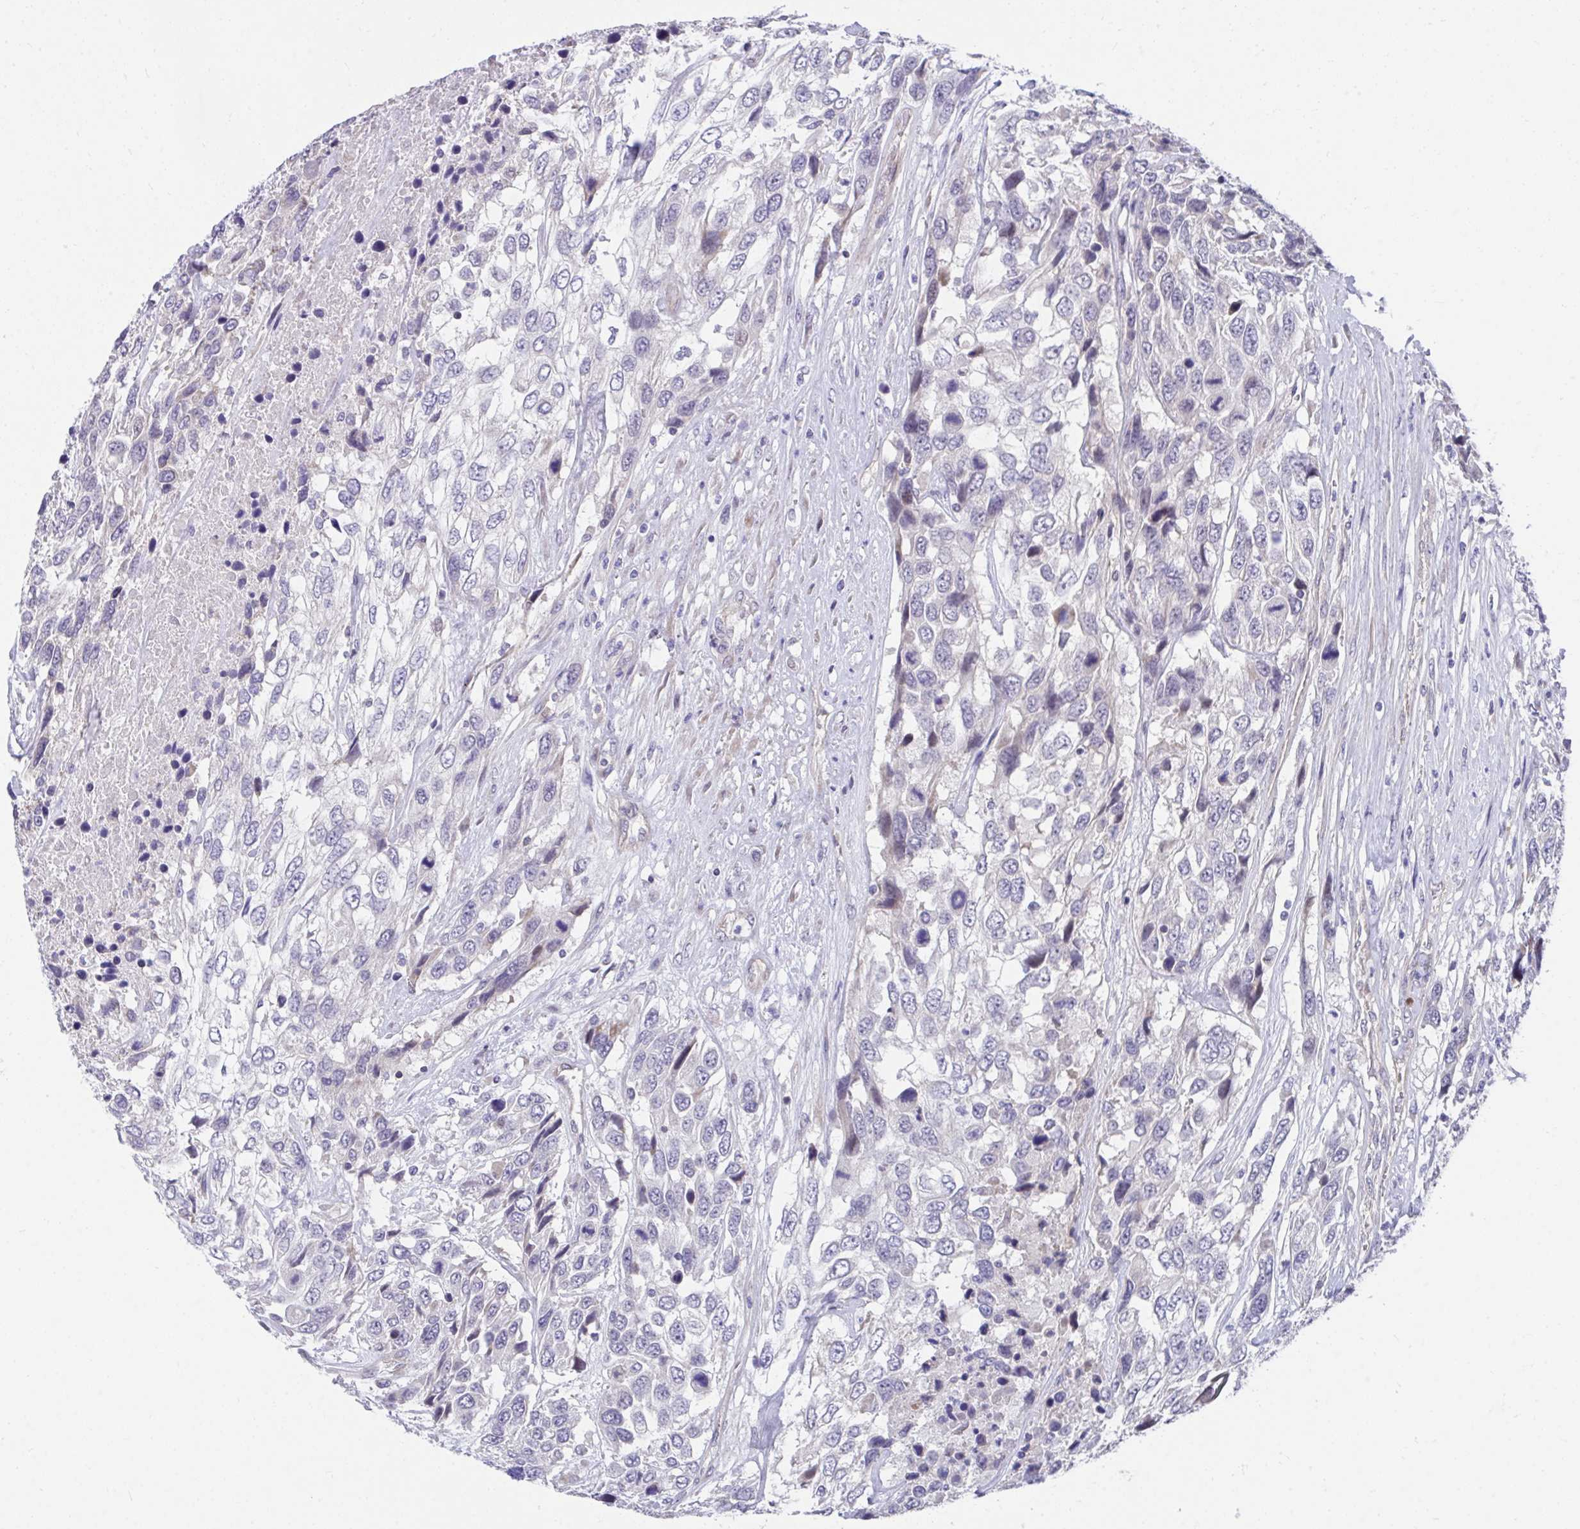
{"staining": {"intensity": "negative", "quantity": "none", "location": "none"}, "tissue": "urothelial cancer", "cell_type": "Tumor cells", "image_type": "cancer", "snomed": [{"axis": "morphology", "description": "Urothelial carcinoma, High grade"}, {"axis": "topography", "description": "Urinary bladder"}], "caption": "Immunohistochemistry (IHC) micrograph of urothelial cancer stained for a protein (brown), which demonstrates no staining in tumor cells. (DAB immunohistochemistry with hematoxylin counter stain).", "gene": "SLAMF7", "patient": {"sex": "female", "age": 70}}